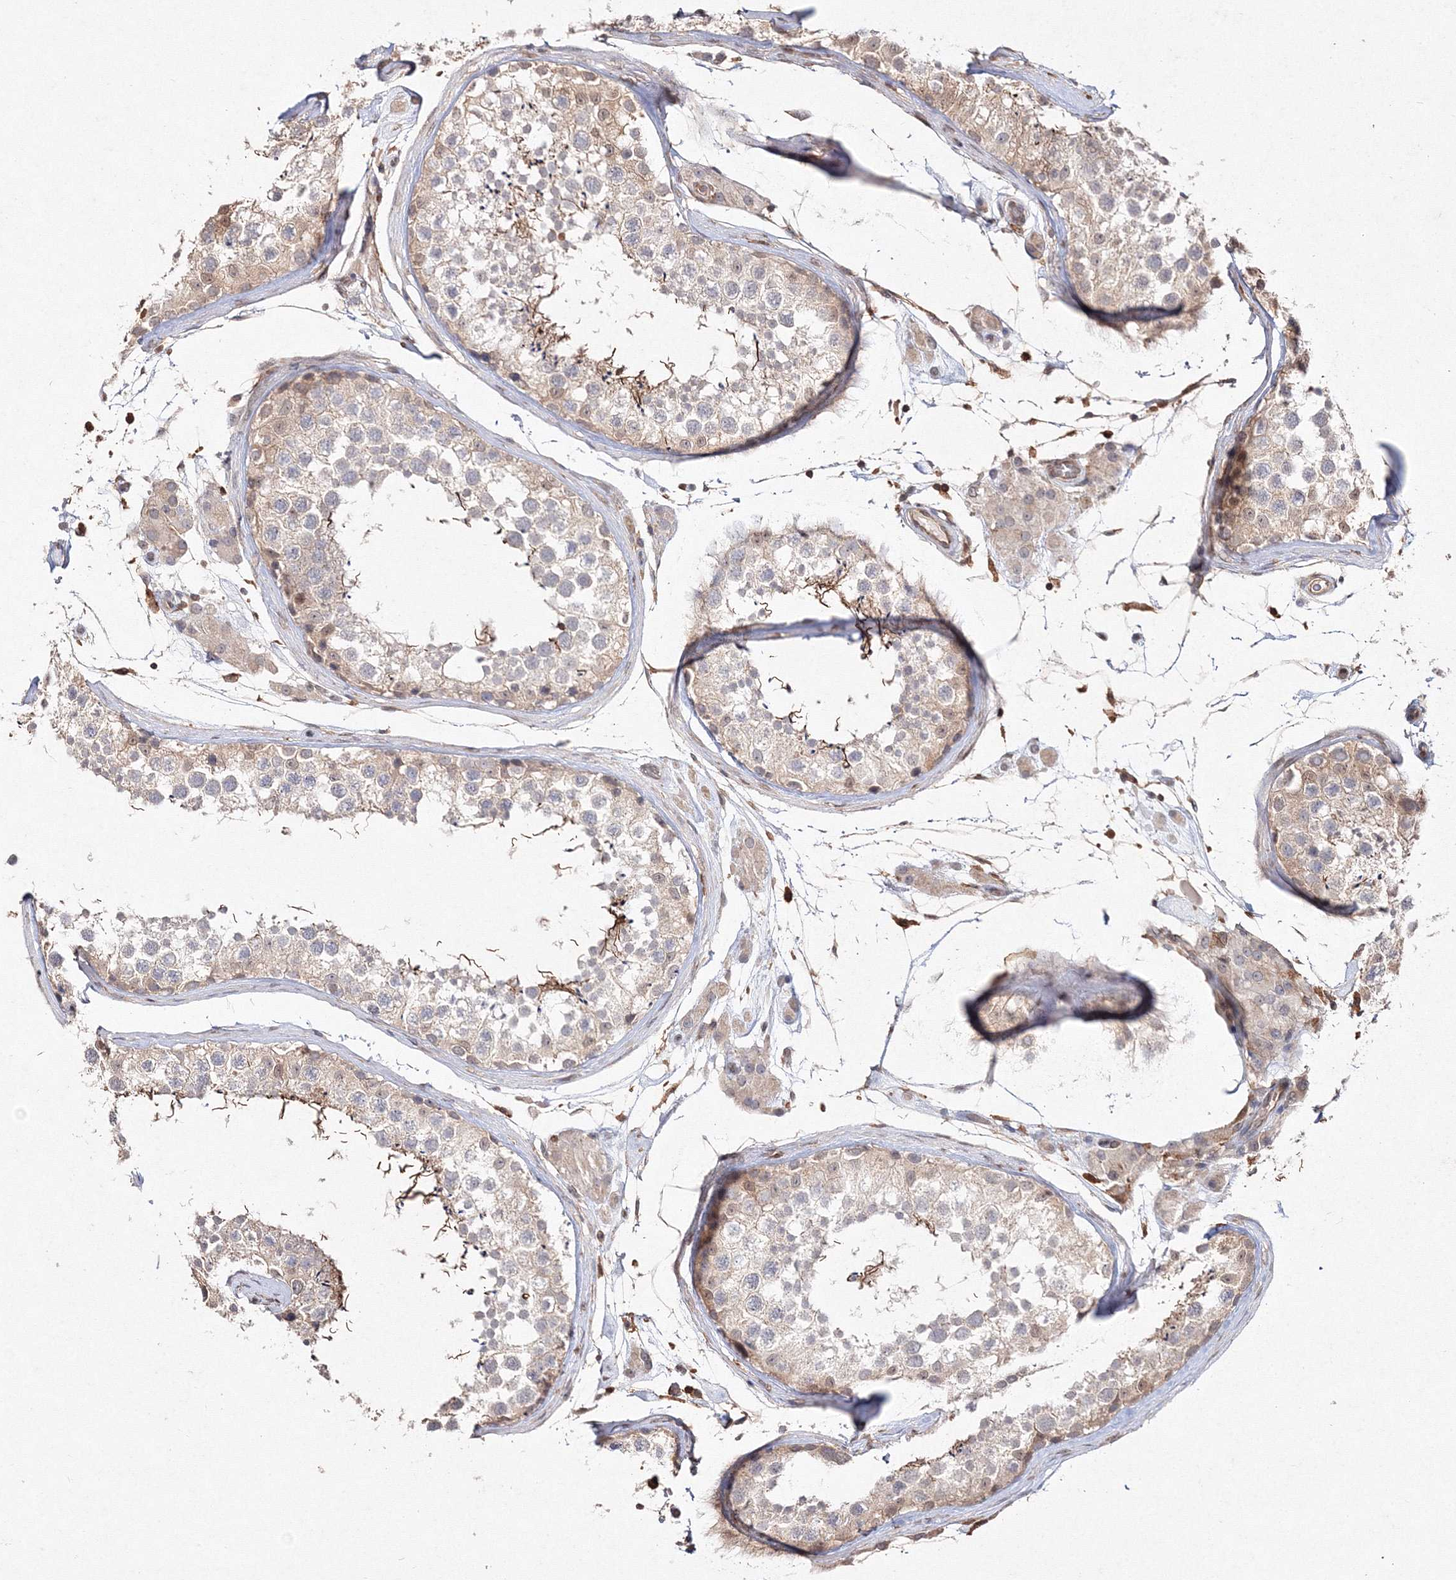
{"staining": {"intensity": "weak", "quantity": "25%-75%", "location": "cytoplasmic/membranous"}, "tissue": "testis", "cell_type": "Cells in seminiferous ducts", "image_type": "normal", "snomed": [{"axis": "morphology", "description": "Normal tissue, NOS"}, {"axis": "topography", "description": "Testis"}], "caption": "A photomicrograph of testis stained for a protein exhibits weak cytoplasmic/membranous brown staining in cells in seminiferous ducts. (DAB IHC, brown staining for protein, blue staining for nuclei).", "gene": "S100A11", "patient": {"sex": "male", "age": 46}}